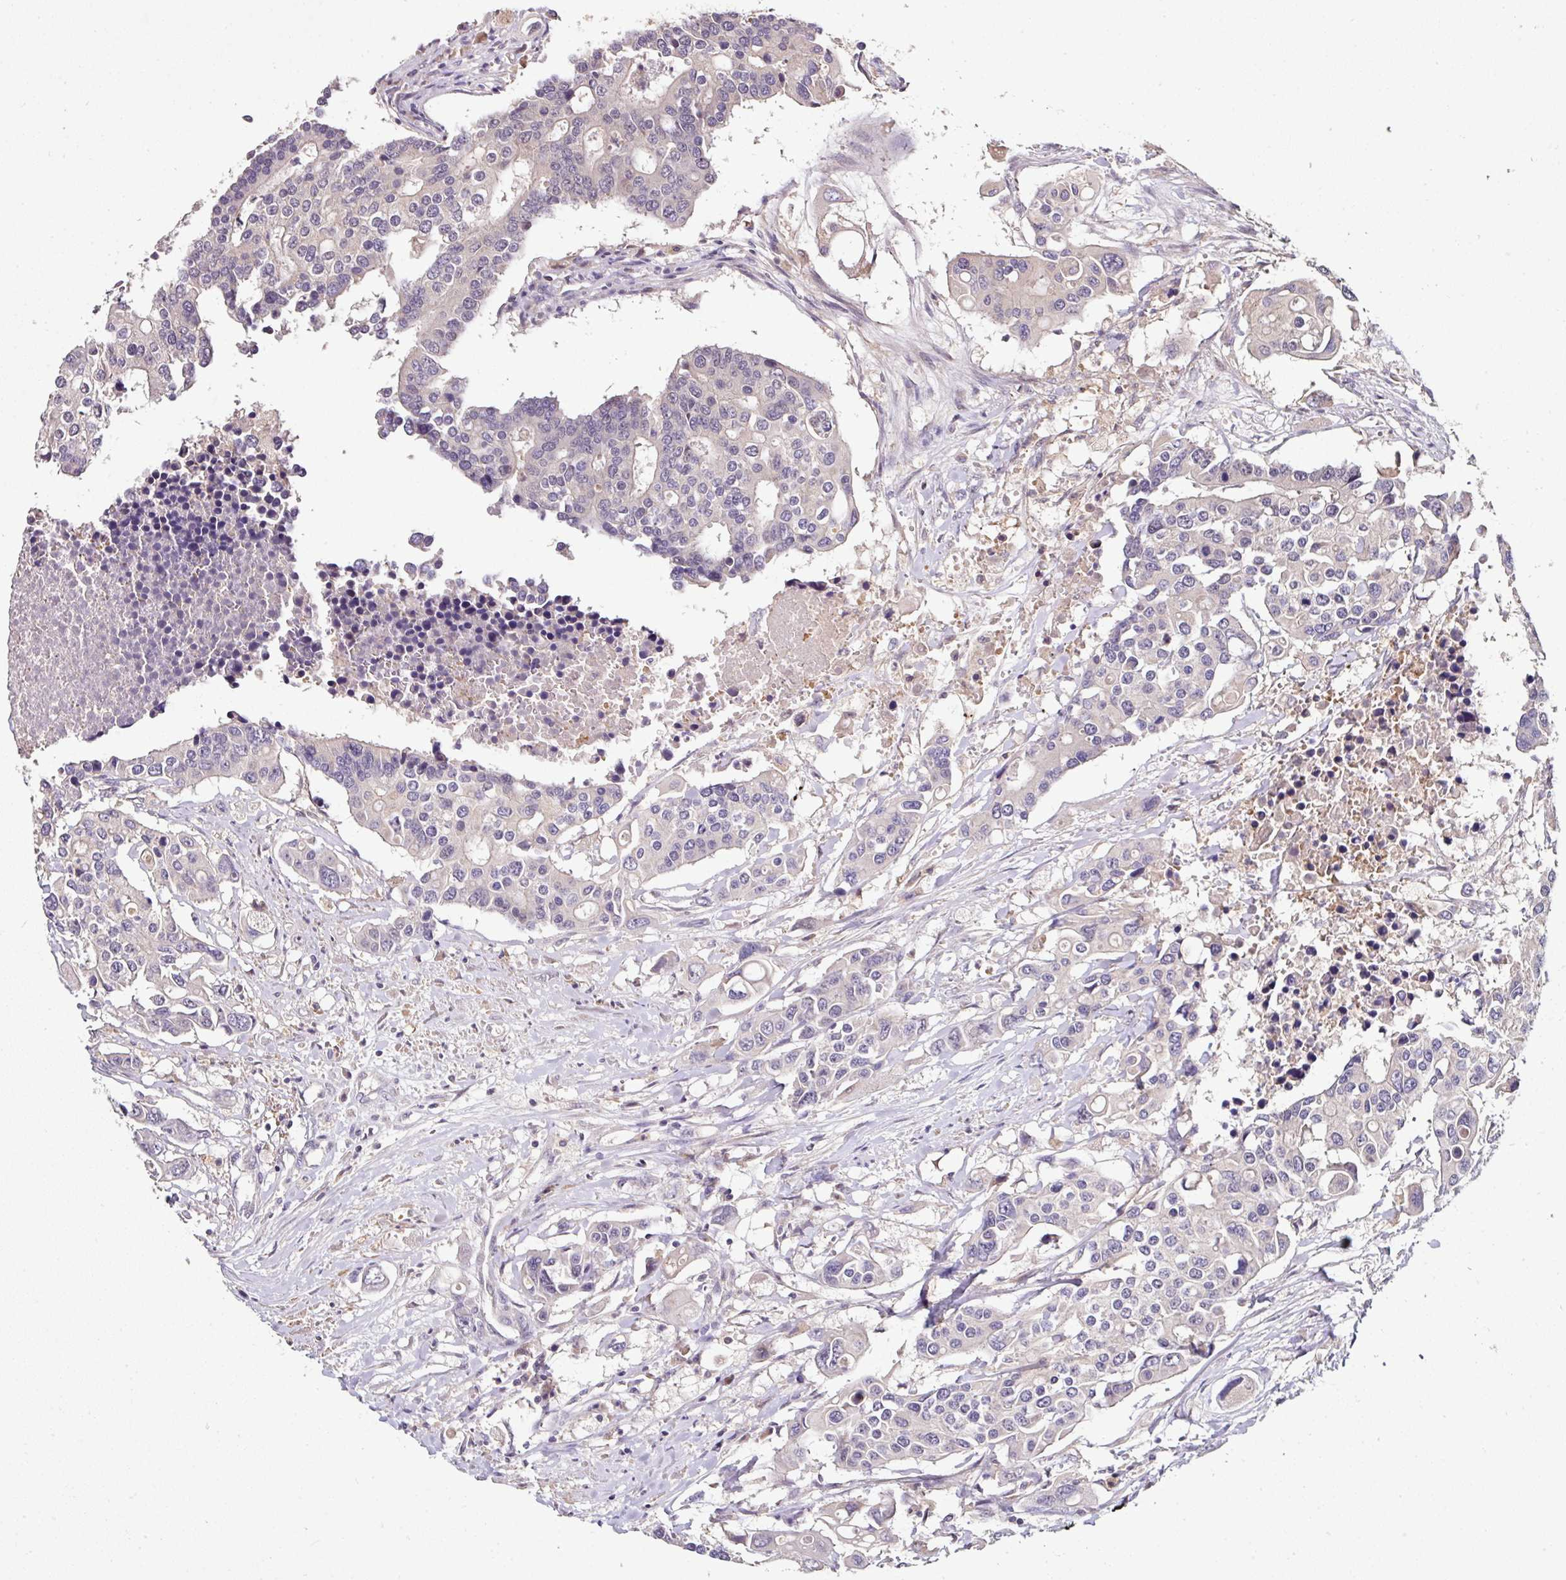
{"staining": {"intensity": "negative", "quantity": "none", "location": "none"}, "tissue": "colorectal cancer", "cell_type": "Tumor cells", "image_type": "cancer", "snomed": [{"axis": "morphology", "description": "Adenocarcinoma, NOS"}, {"axis": "topography", "description": "Colon"}], "caption": "The IHC image has no significant staining in tumor cells of colorectal cancer (adenocarcinoma) tissue.", "gene": "AEBP2", "patient": {"sex": "male", "age": 77}}